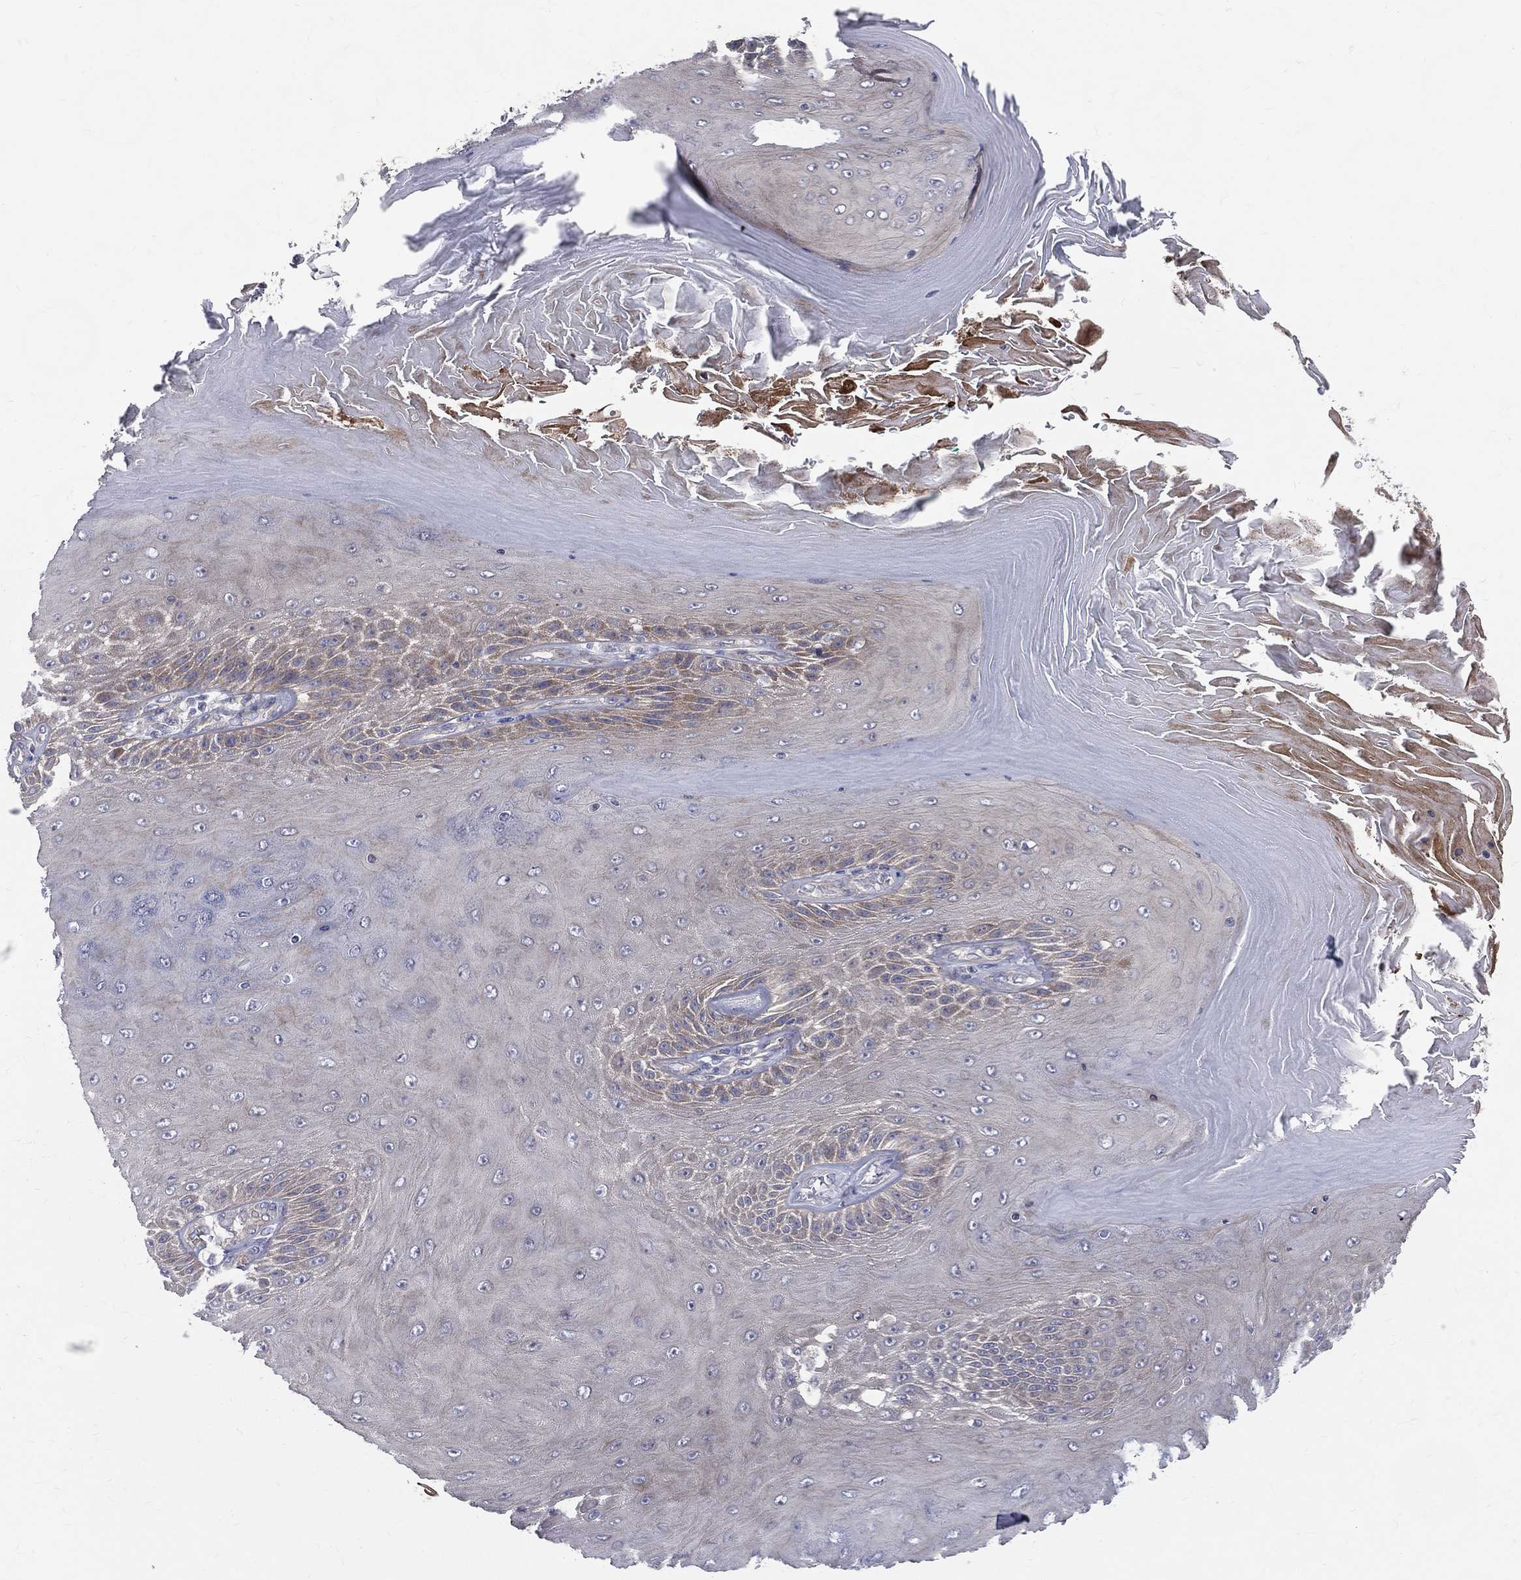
{"staining": {"intensity": "moderate", "quantity": "<25%", "location": "cytoplasmic/membranous"}, "tissue": "skin cancer", "cell_type": "Tumor cells", "image_type": "cancer", "snomed": [{"axis": "morphology", "description": "Squamous cell carcinoma, NOS"}, {"axis": "topography", "description": "Skin"}], "caption": "DAB immunohistochemical staining of human skin squamous cell carcinoma exhibits moderate cytoplasmic/membranous protein staining in about <25% of tumor cells.", "gene": "POMZP3", "patient": {"sex": "male", "age": 62}}